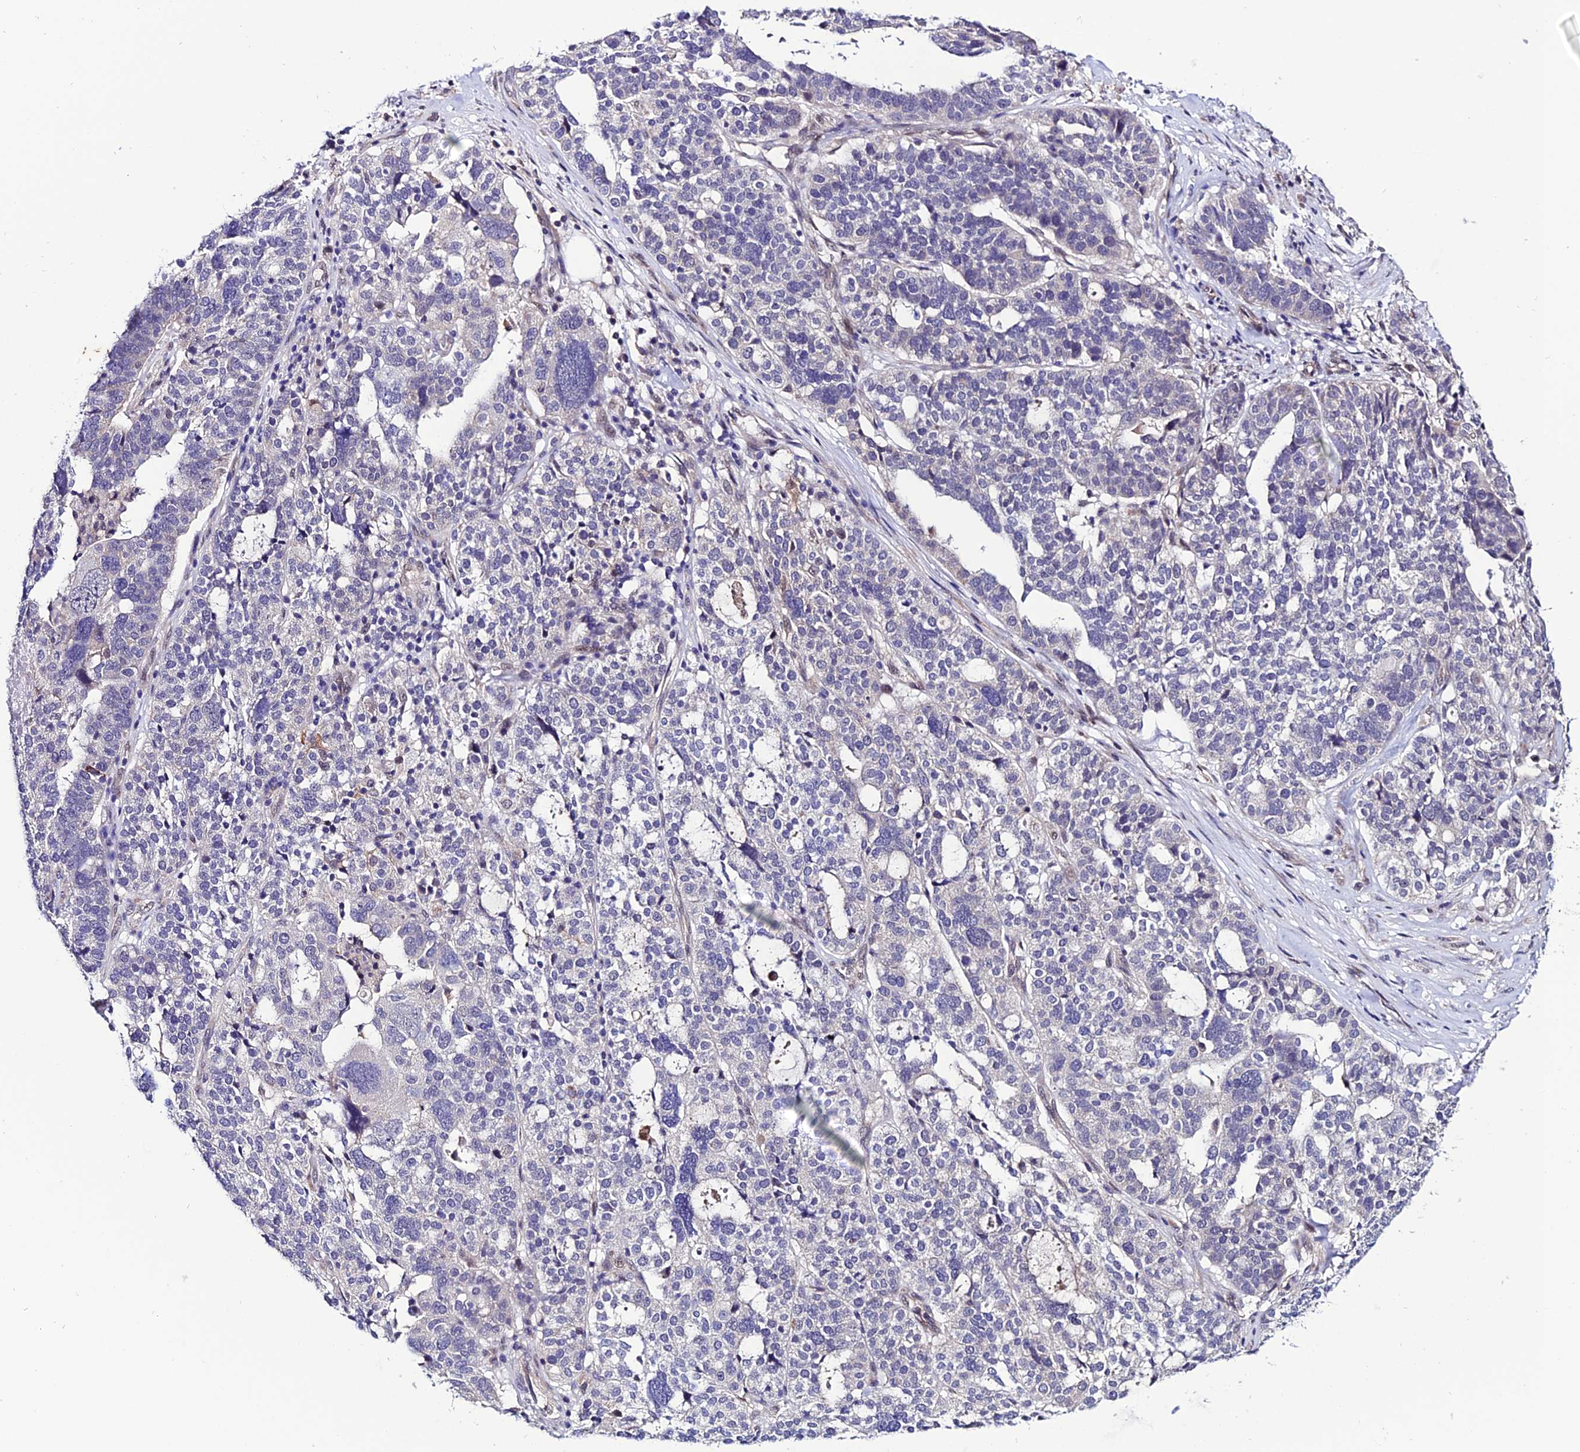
{"staining": {"intensity": "negative", "quantity": "none", "location": "none"}, "tissue": "ovarian cancer", "cell_type": "Tumor cells", "image_type": "cancer", "snomed": [{"axis": "morphology", "description": "Cystadenocarcinoma, serous, NOS"}, {"axis": "topography", "description": "Ovary"}], "caption": "Tumor cells show no significant protein staining in serous cystadenocarcinoma (ovarian).", "gene": "FZD8", "patient": {"sex": "female", "age": 59}}